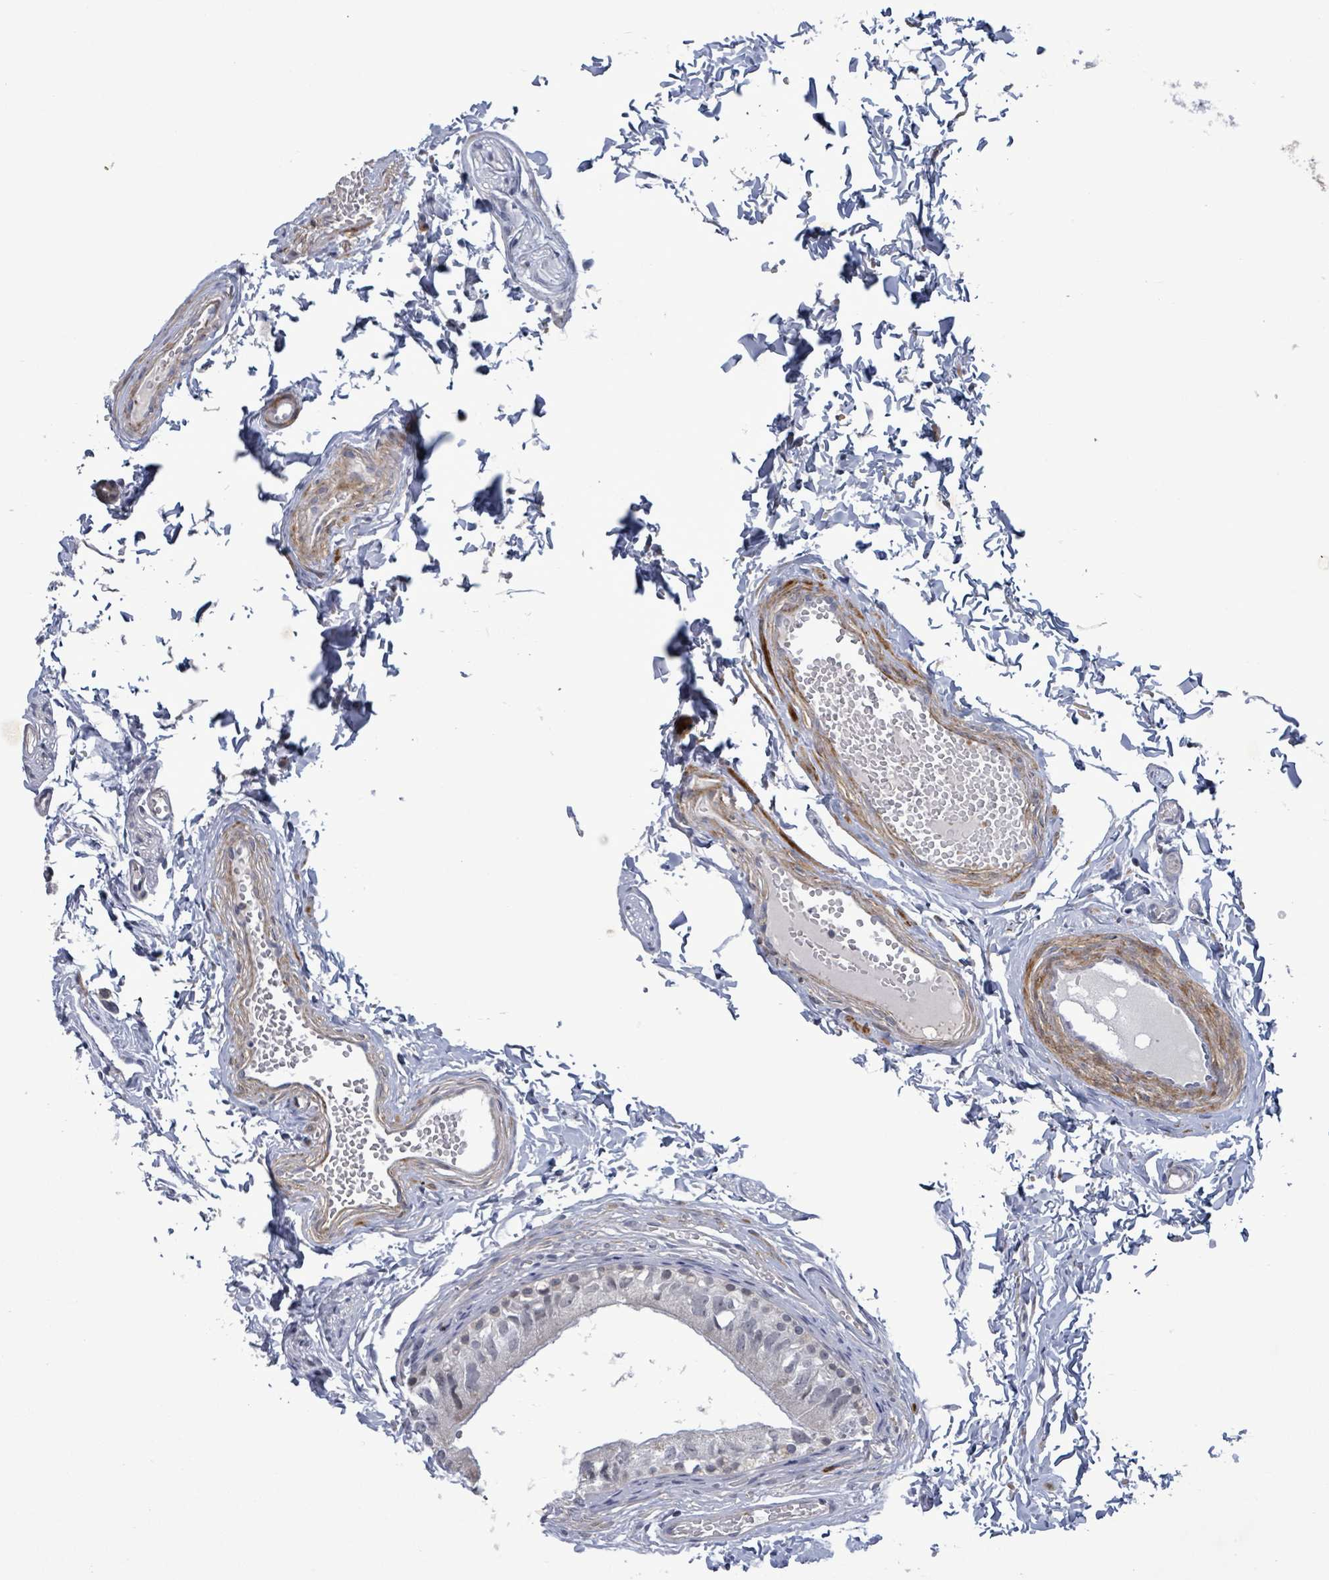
{"staining": {"intensity": "negative", "quantity": "none", "location": "none"}, "tissue": "epididymis", "cell_type": "Glandular cells", "image_type": "normal", "snomed": [{"axis": "morphology", "description": "Normal tissue, NOS"}, {"axis": "topography", "description": "Epididymis"}], "caption": "The micrograph exhibits no significant expression in glandular cells of epididymis.", "gene": "AMMECR1", "patient": {"sex": "male", "age": 37}}